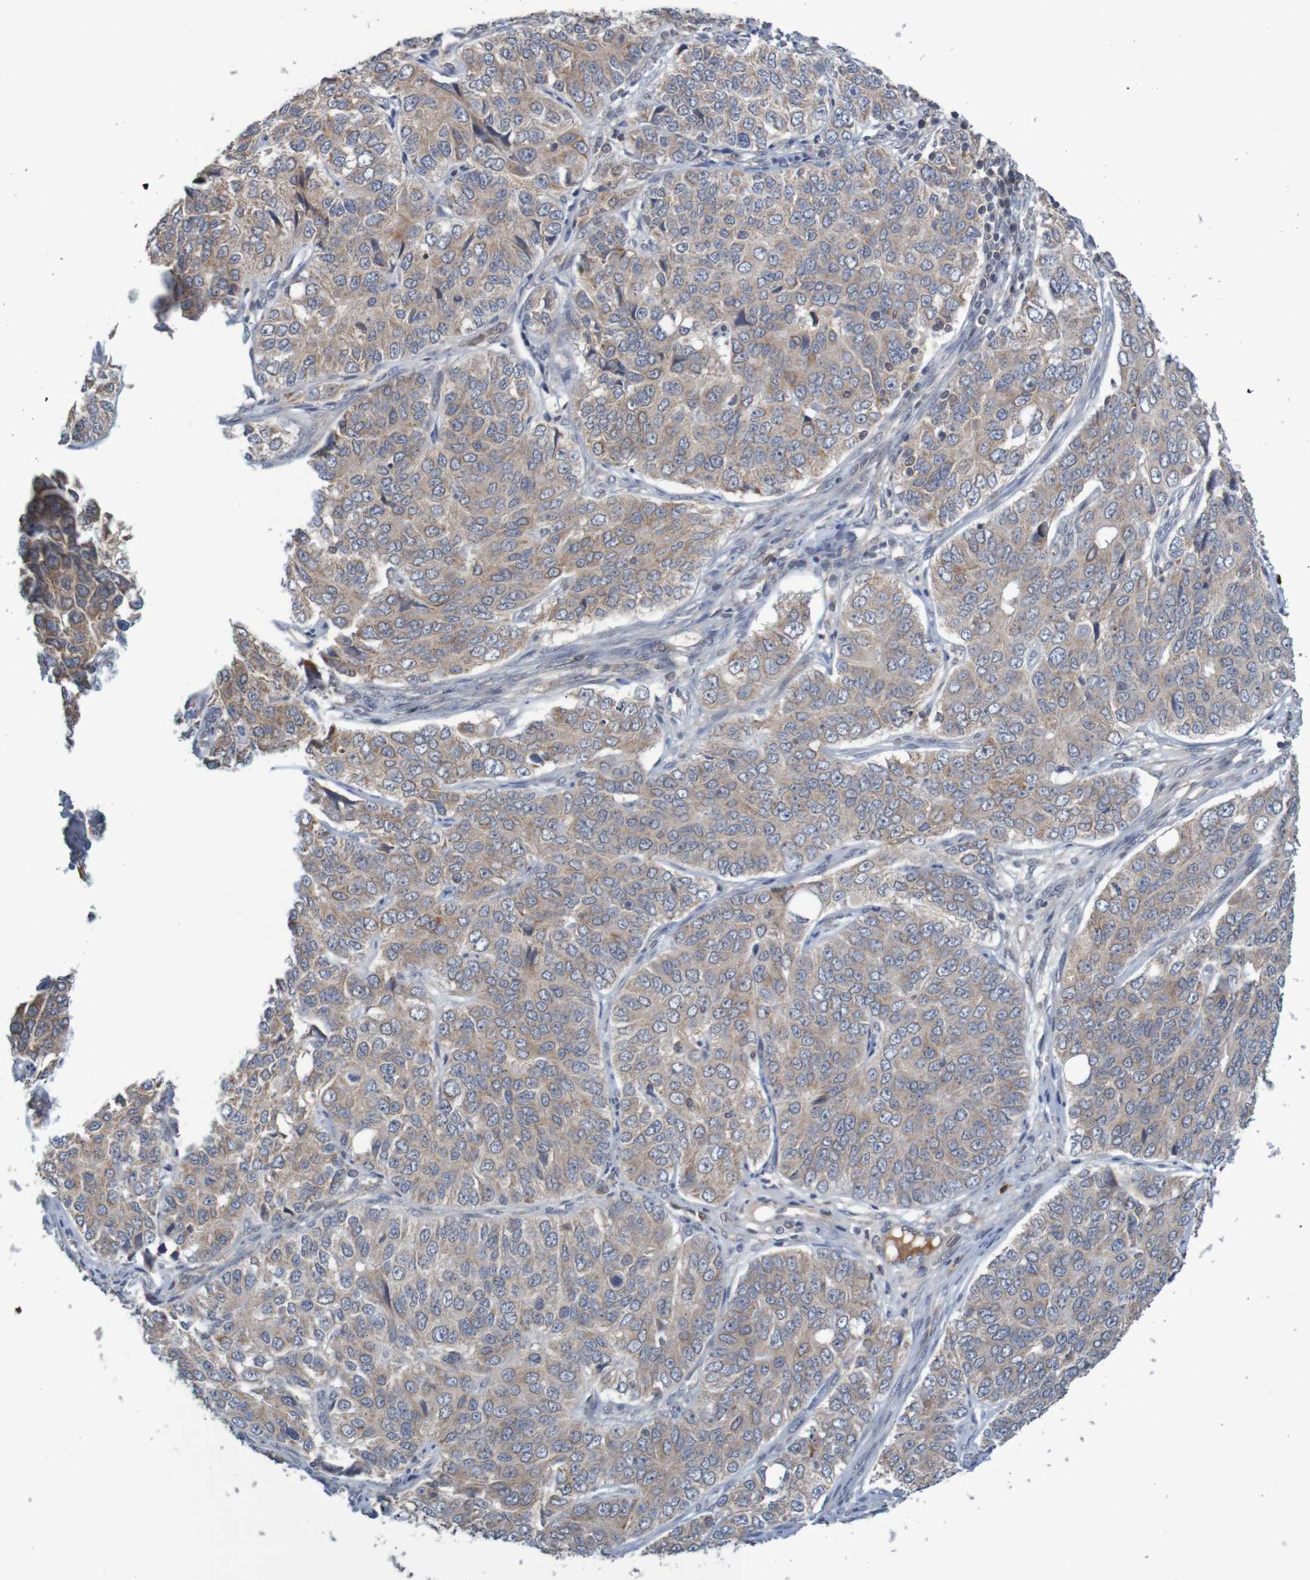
{"staining": {"intensity": "weak", "quantity": ">75%", "location": "cytoplasmic/membranous"}, "tissue": "ovarian cancer", "cell_type": "Tumor cells", "image_type": "cancer", "snomed": [{"axis": "morphology", "description": "Carcinoma, endometroid"}, {"axis": "topography", "description": "Ovary"}], "caption": "Immunohistochemical staining of human ovarian cancer displays low levels of weak cytoplasmic/membranous protein positivity in approximately >75% of tumor cells. (DAB (3,3'-diaminobenzidine) = brown stain, brightfield microscopy at high magnification).", "gene": "ANKK1", "patient": {"sex": "female", "age": 51}}